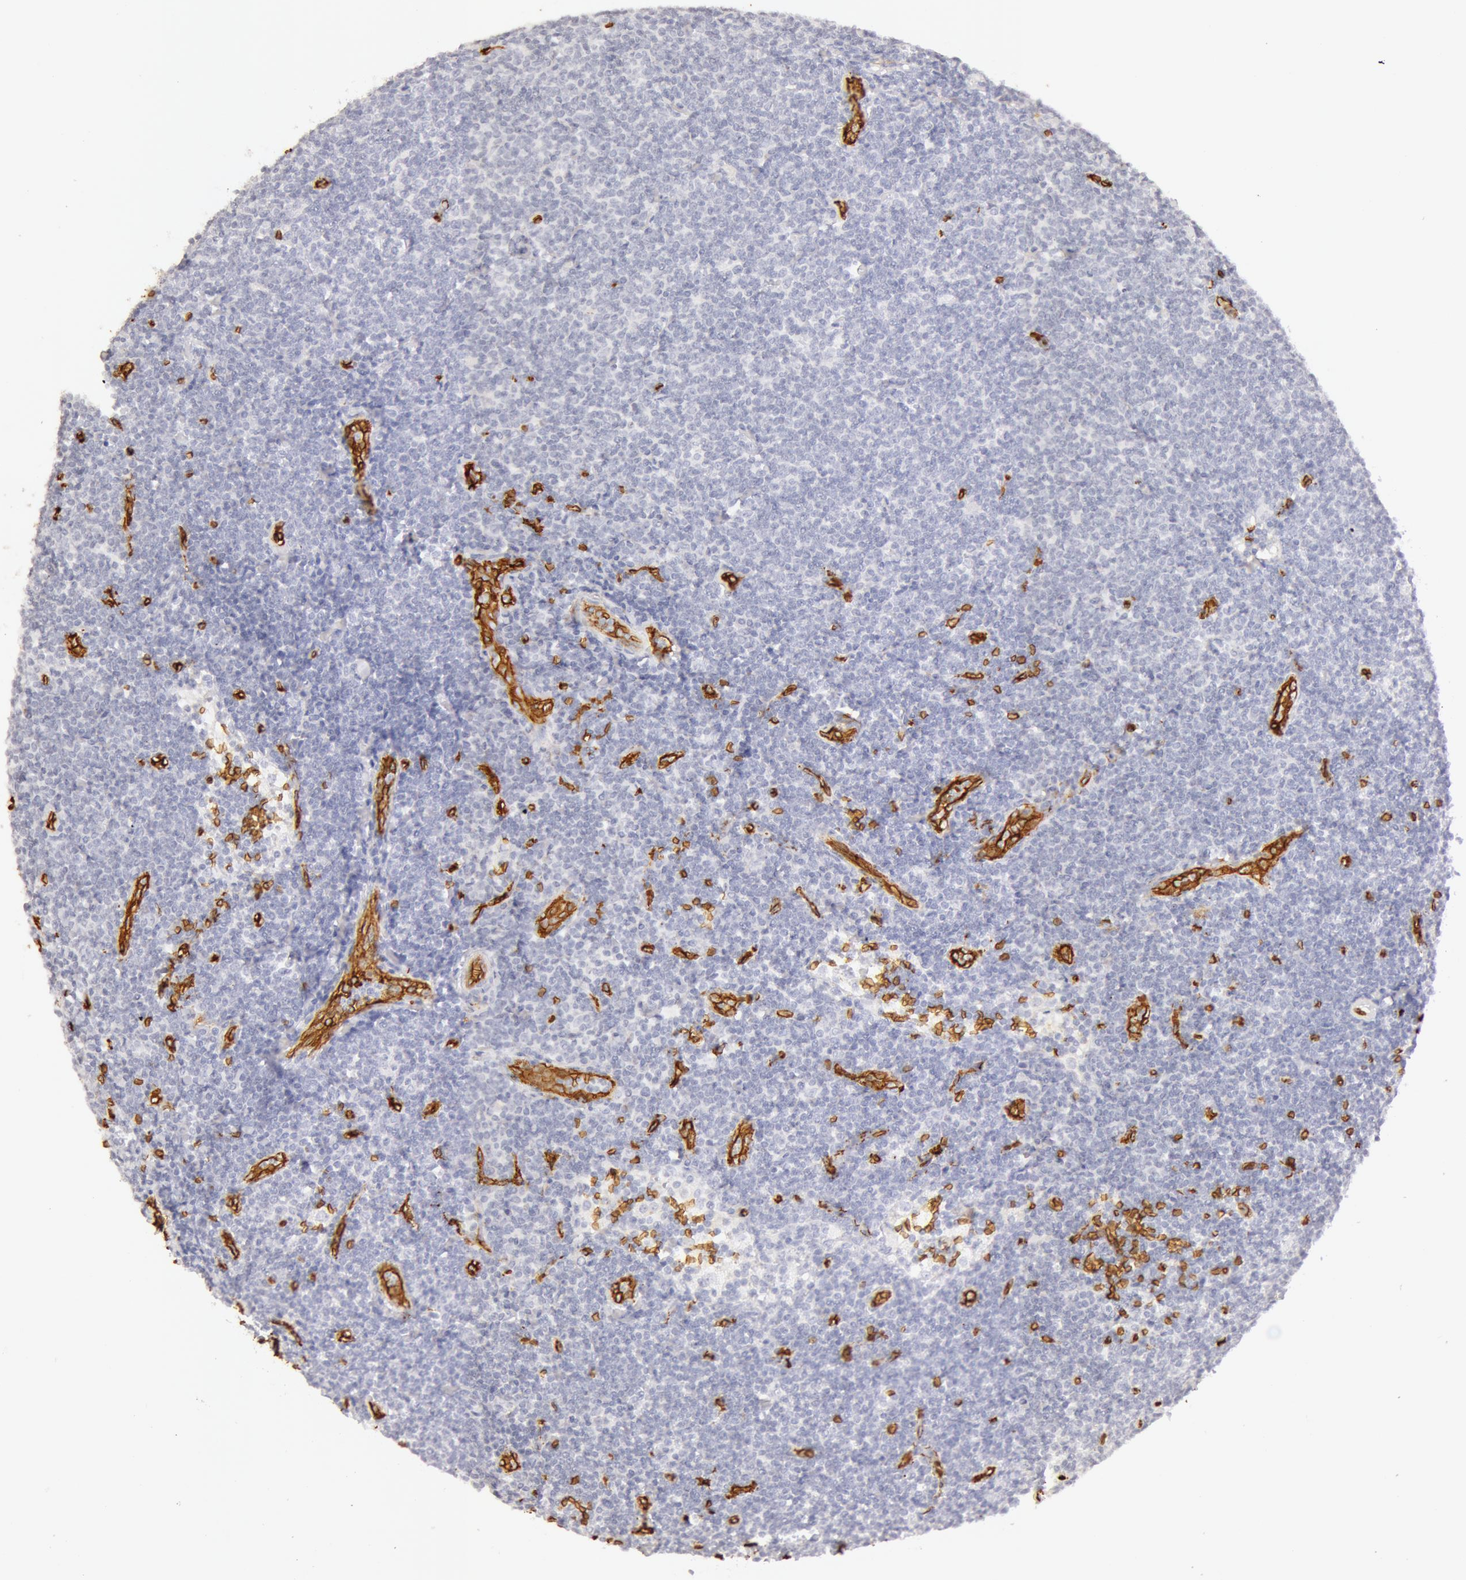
{"staining": {"intensity": "negative", "quantity": "none", "location": "none"}, "tissue": "lymphoma", "cell_type": "Tumor cells", "image_type": "cancer", "snomed": [{"axis": "morphology", "description": "Malignant lymphoma, non-Hodgkin's type, Low grade"}, {"axis": "topography", "description": "Lymph node"}], "caption": "Immunohistochemistry histopathology image of low-grade malignant lymphoma, non-Hodgkin's type stained for a protein (brown), which demonstrates no expression in tumor cells.", "gene": "AQP1", "patient": {"sex": "male", "age": 65}}